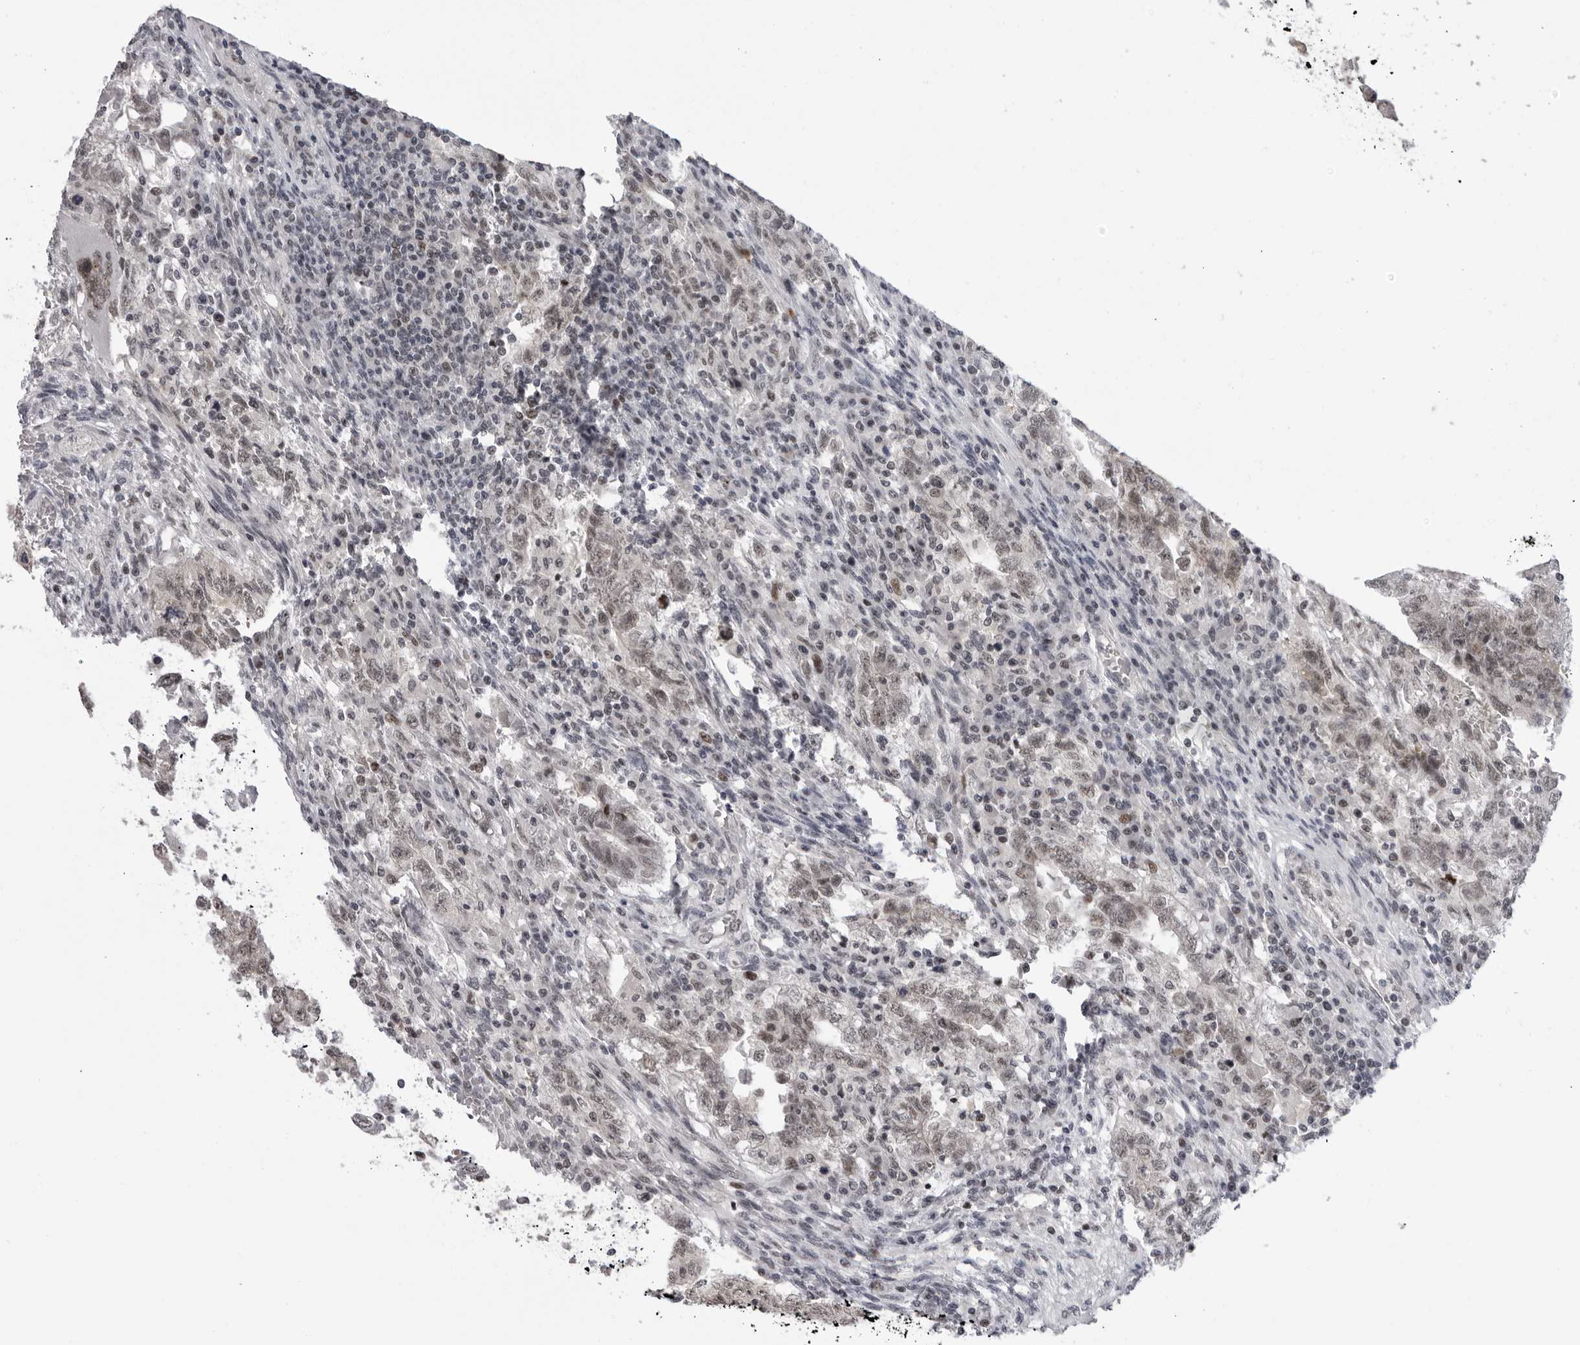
{"staining": {"intensity": "moderate", "quantity": ">75%", "location": "nuclear"}, "tissue": "testis cancer", "cell_type": "Tumor cells", "image_type": "cancer", "snomed": [{"axis": "morphology", "description": "Carcinoma, Embryonal, NOS"}, {"axis": "topography", "description": "Testis"}], "caption": "Immunohistochemistry (IHC) (DAB) staining of testis cancer (embryonal carcinoma) demonstrates moderate nuclear protein staining in about >75% of tumor cells.", "gene": "ALPK2", "patient": {"sex": "male", "age": 36}}